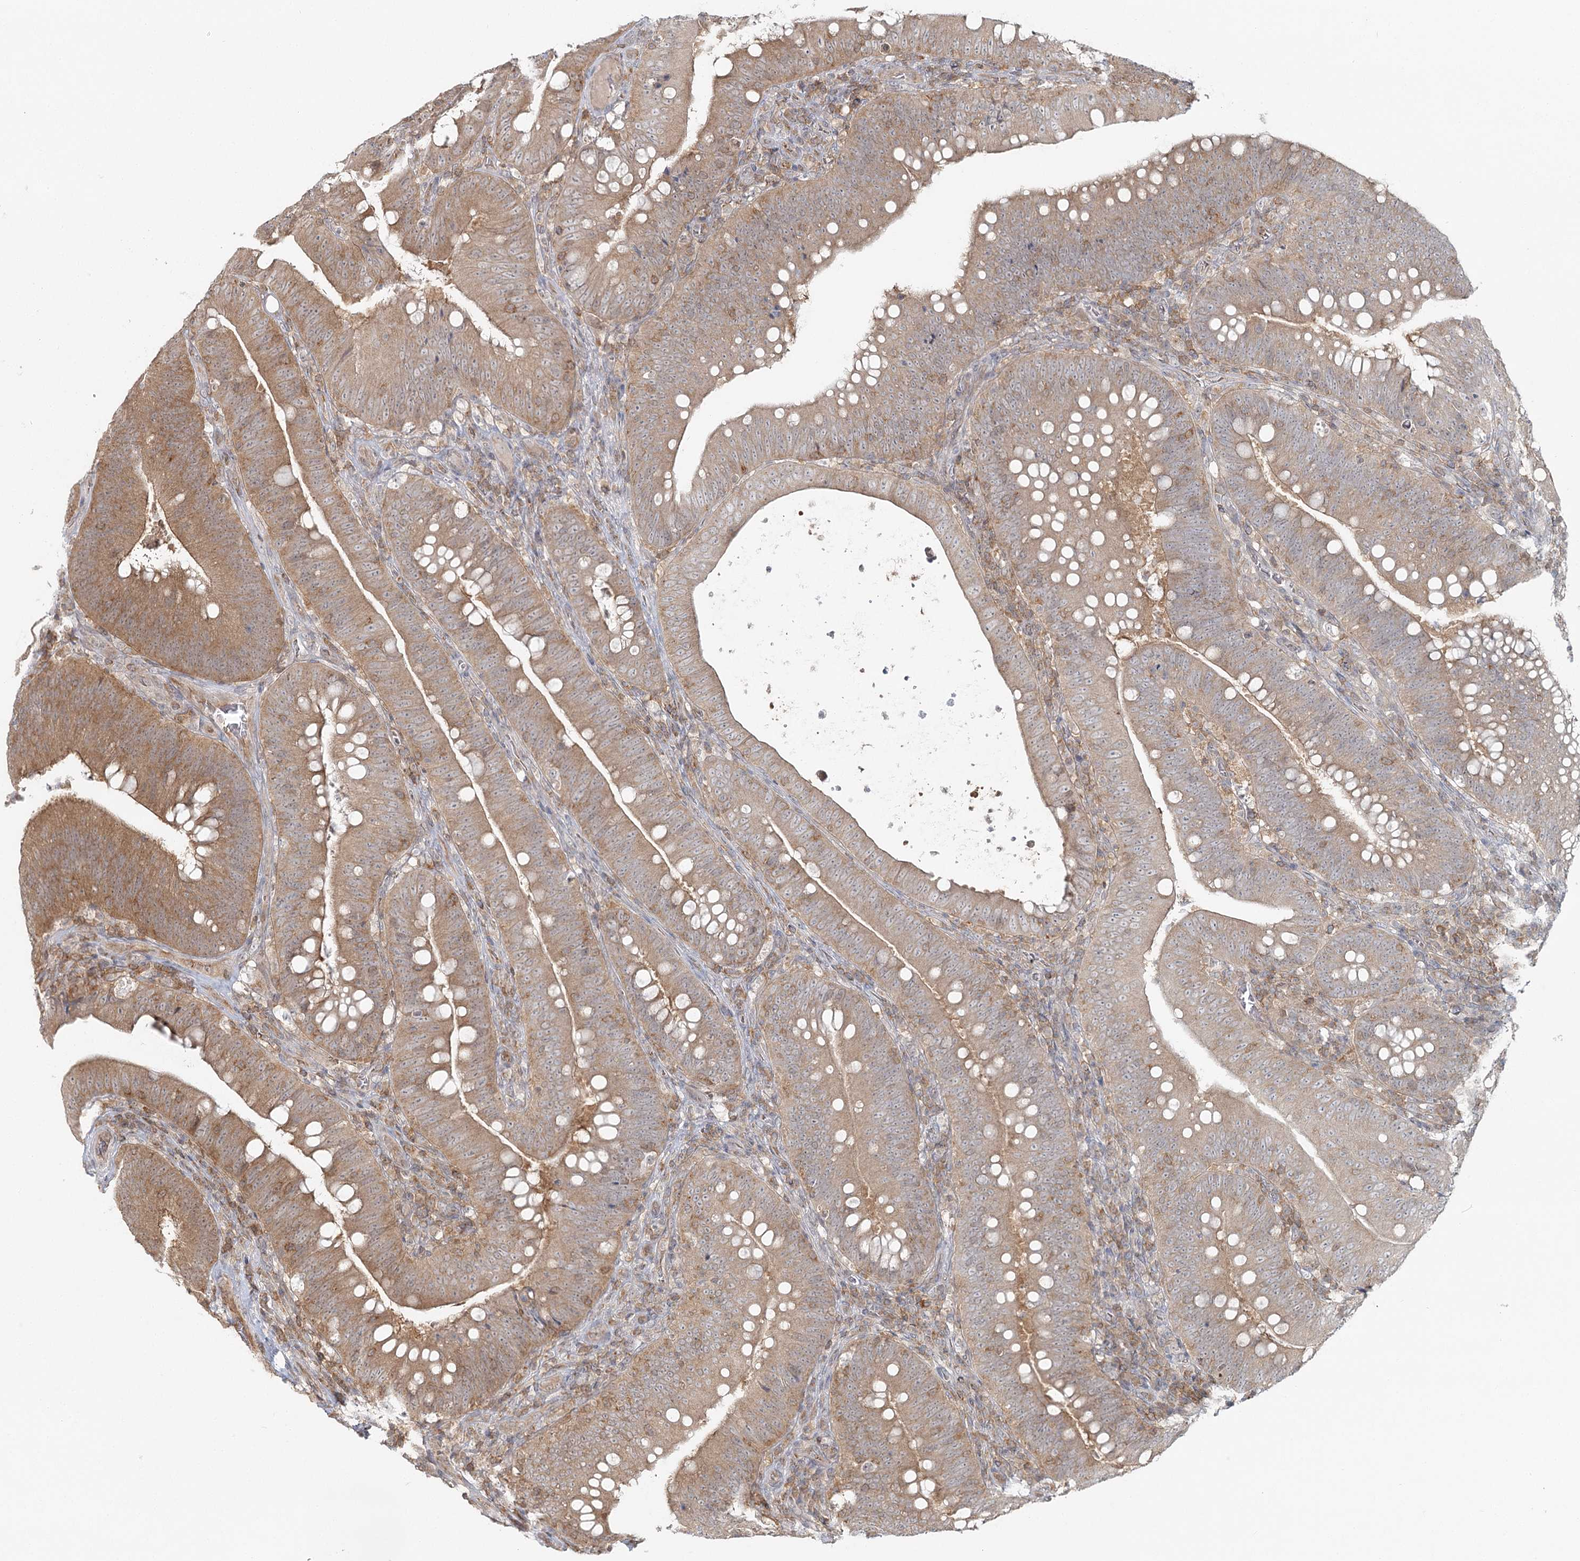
{"staining": {"intensity": "moderate", "quantity": ">75%", "location": "cytoplasmic/membranous"}, "tissue": "colorectal cancer", "cell_type": "Tumor cells", "image_type": "cancer", "snomed": [{"axis": "morphology", "description": "Normal tissue, NOS"}, {"axis": "topography", "description": "Colon"}], "caption": "A high-resolution micrograph shows immunohistochemistry (IHC) staining of colorectal cancer, which shows moderate cytoplasmic/membranous expression in about >75% of tumor cells.", "gene": "FAM120B", "patient": {"sex": "female", "age": 82}}